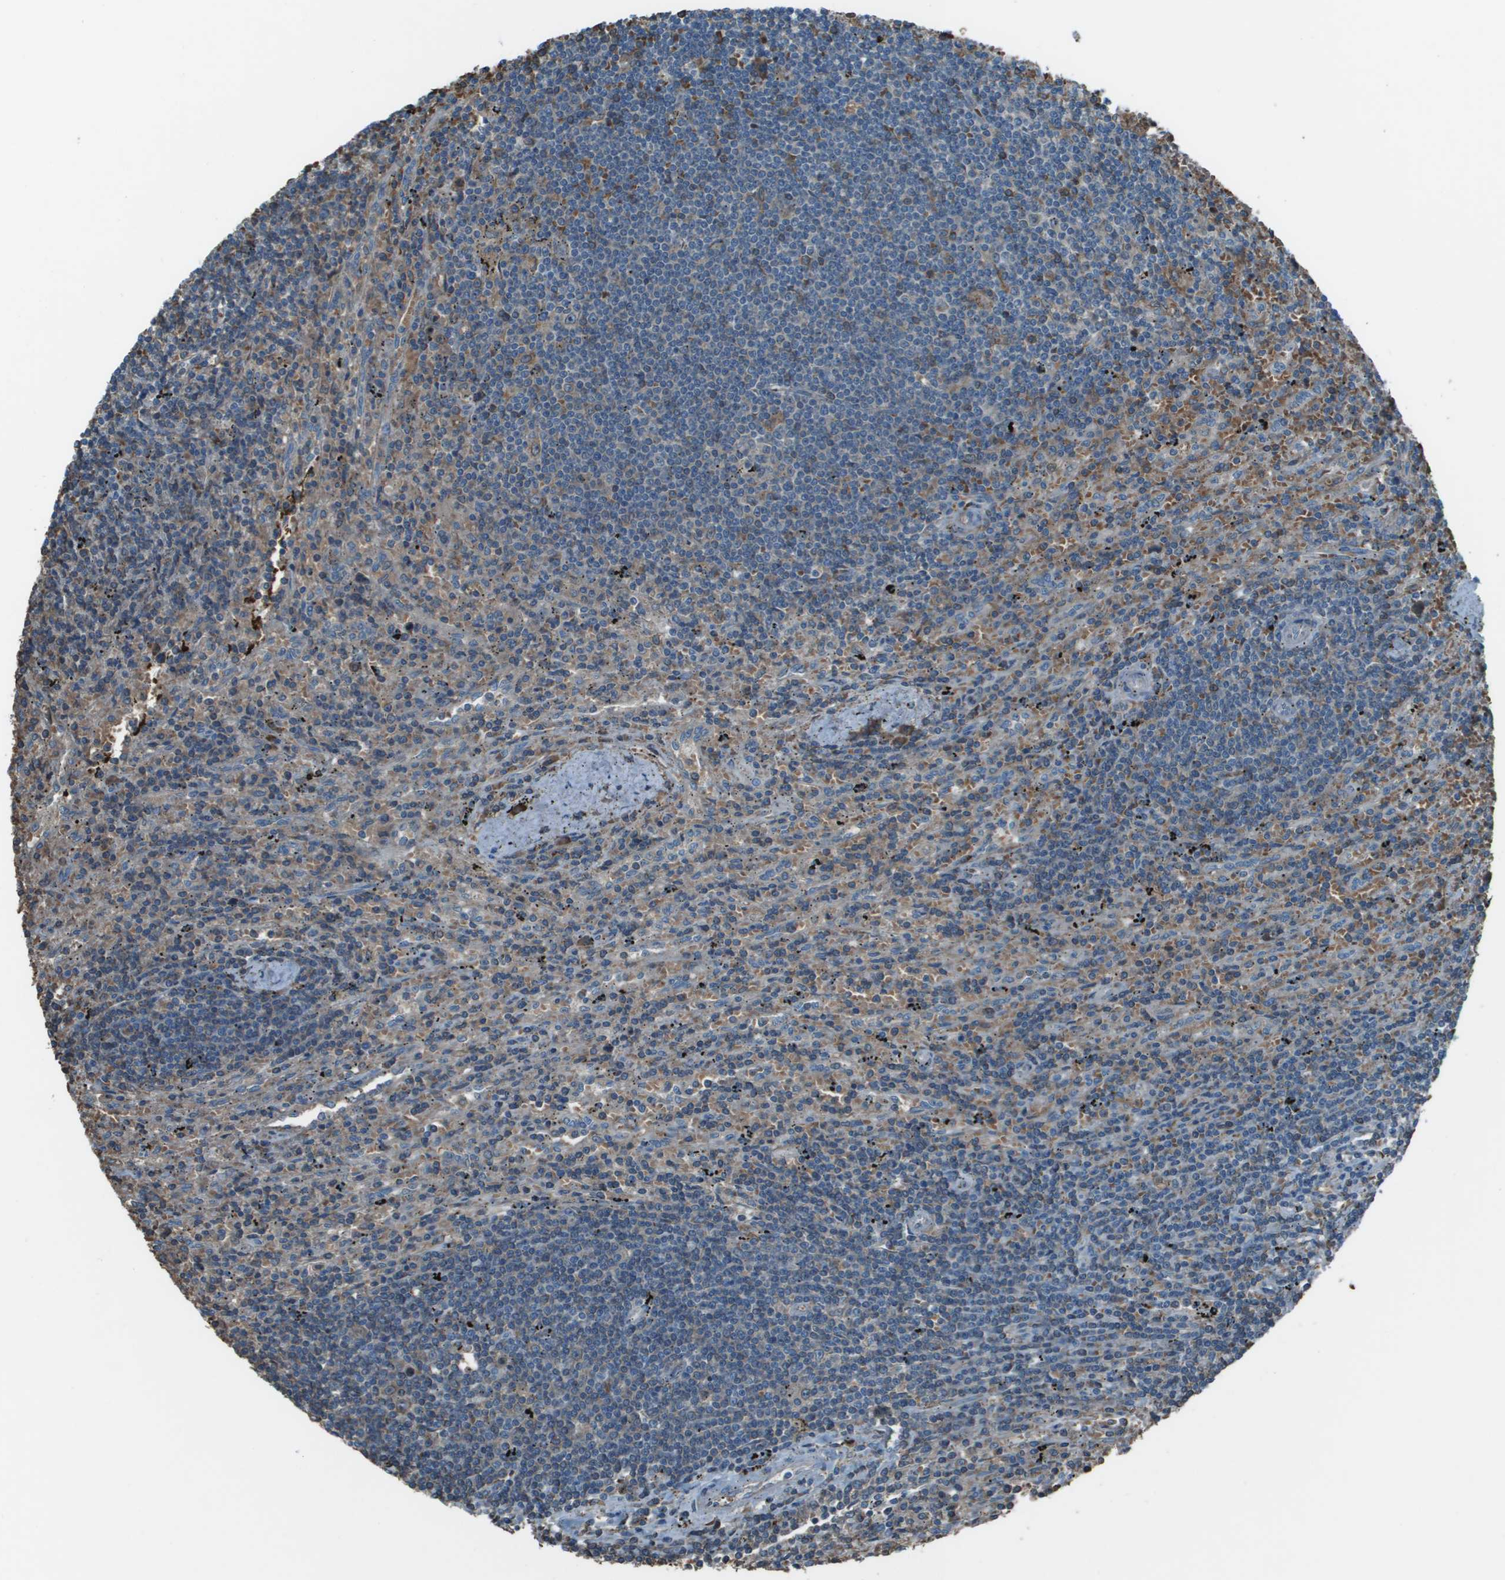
{"staining": {"intensity": "negative", "quantity": "none", "location": "none"}, "tissue": "lymphoma", "cell_type": "Tumor cells", "image_type": "cancer", "snomed": [{"axis": "morphology", "description": "Malignant lymphoma, non-Hodgkin's type, Low grade"}, {"axis": "topography", "description": "Spleen"}], "caption": "Immunohistochemical staining of lymphoma demonstrates no significant positivity in tumor cells.", "gene": "UTS2", "patient": {"sex": "male", "age": 76}}